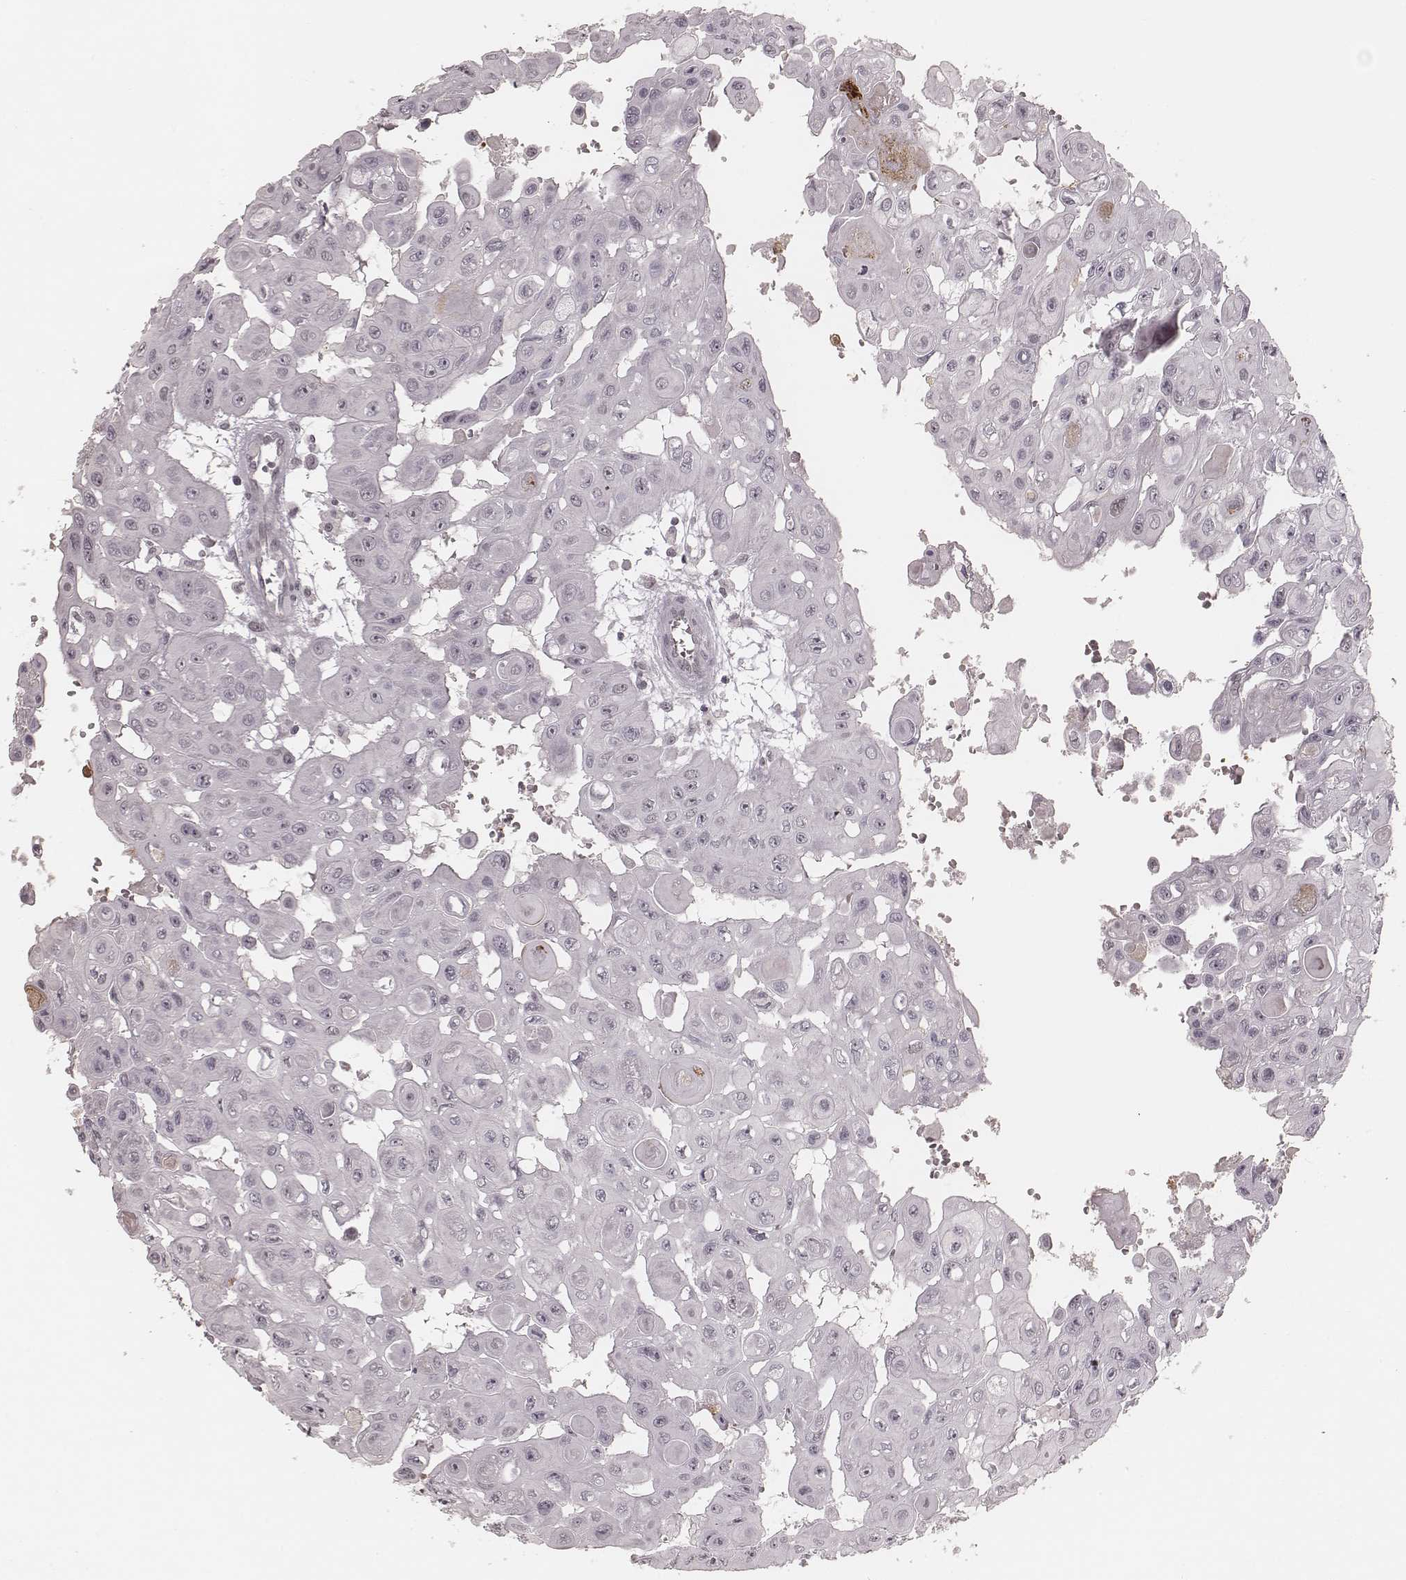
{"staining": {"intensity": "negative", "quantity": "none", "location": "none"}, "tissue": "head and neck cancer", "cell_type": "Tumor cells", "image_type": "cancer", "snomed": [{"axis": "morphology", "description": "Adenocarcinoma, NOS"}, {"axis": "topography", "description": "Head-Neck"}], "caption": "Immunohistochemical staining of human adenocarcinoma (head and neck) displays no significant positivity in tumor cells.", "gene": "KITLG", "patient": {"sex": "male", "age": 73}}